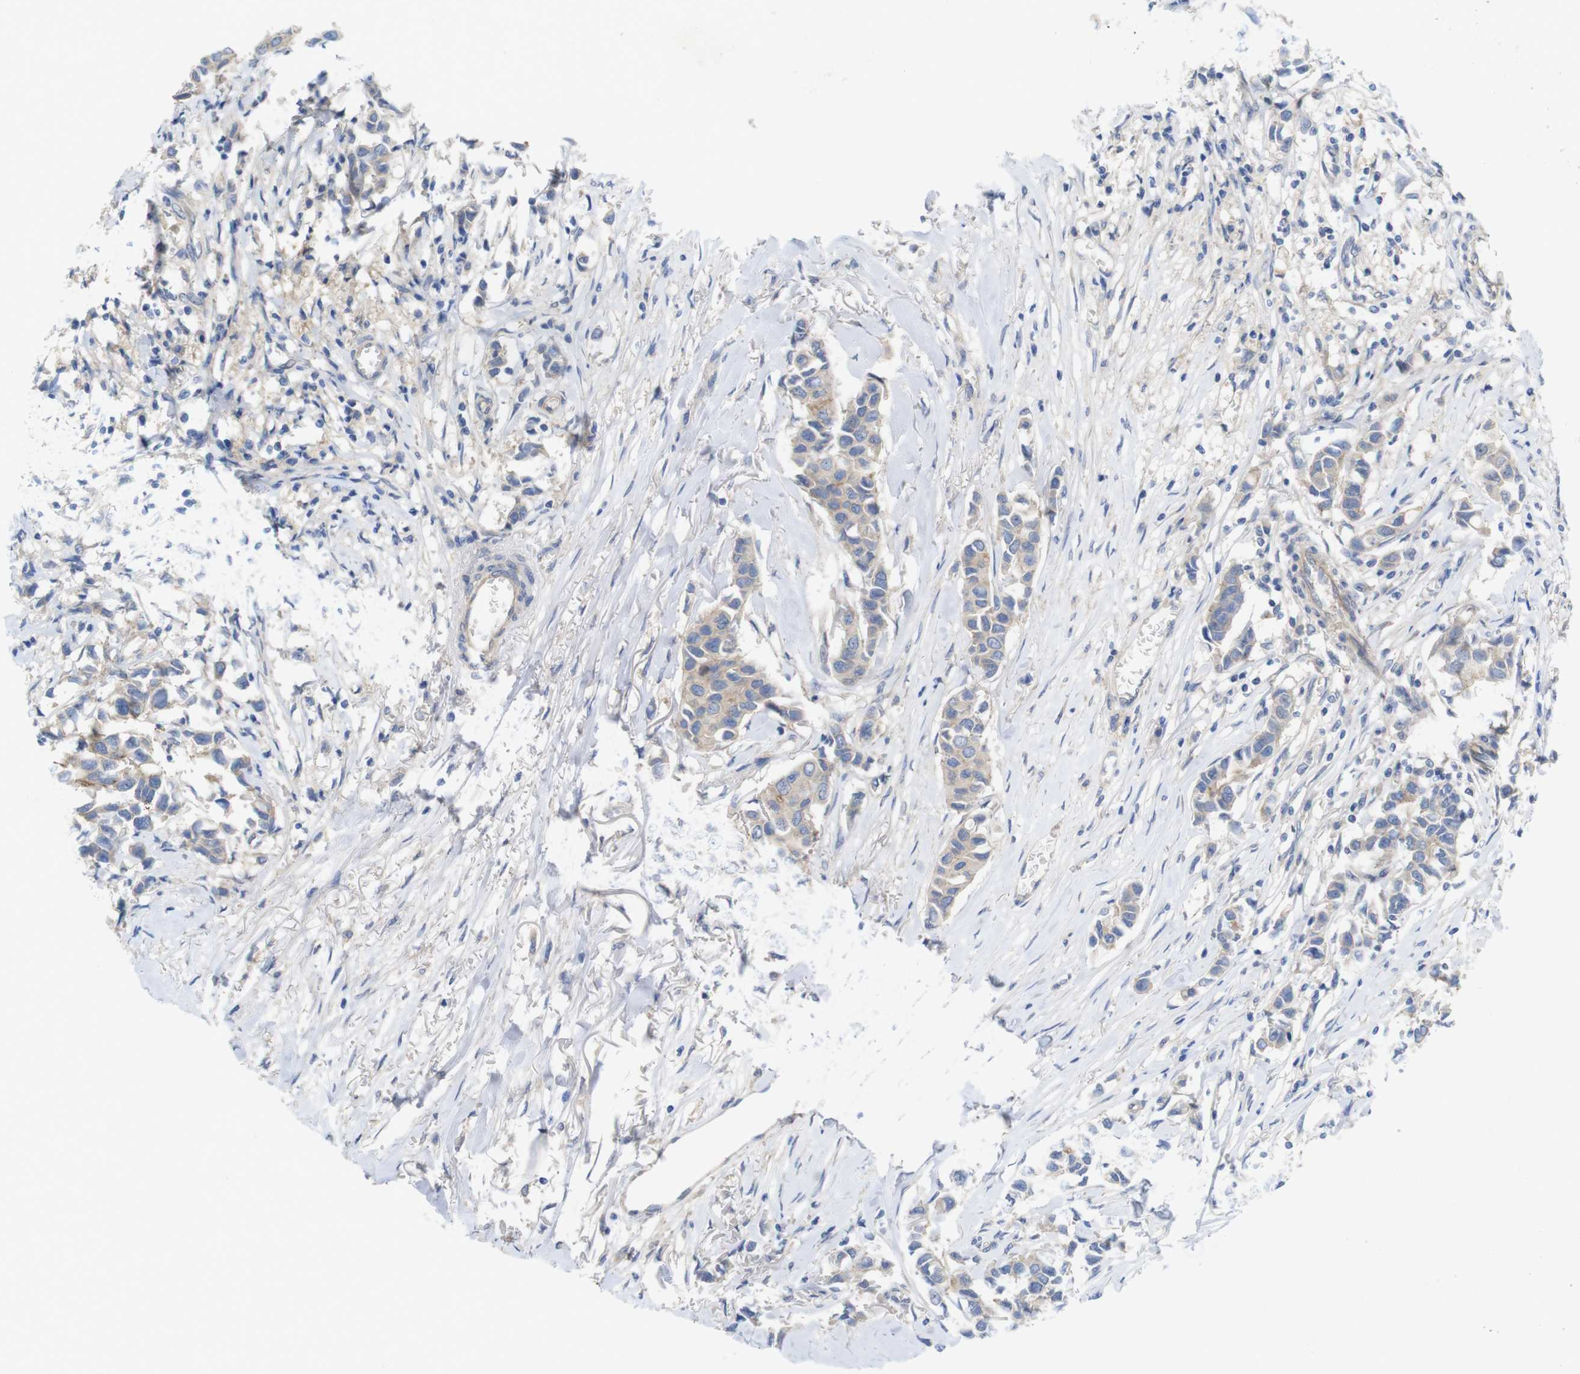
{"staining": {"intensity": "weak", "quantity": "25%-75%", "location": "cytoplasmic/membranous"}, "tissue": "breast cancer", "cell_type": "Tumor cells", "image_type": "cancer", "snomed": [{"axis": "morphology", "description": "Duct carcinoma"}, {"axis": "topography", "description": "Breast"}], "caption": "Immunohistochemistry (DAB (3,3'-diaminobenzidine)) staining of human breast cancer (intraductal carcinoma) reveals weak cytoplasmic/membranous protein expression in about 25%-75% of tumor cells. Using DAB (3,3'-diaminobenzidine) (brown) and hematoxylin (blue) stains, captured at high magnification using brightfield microscopy.", "gene": "KIDINS220", "patient": {"sex": "female", "age": 80}}